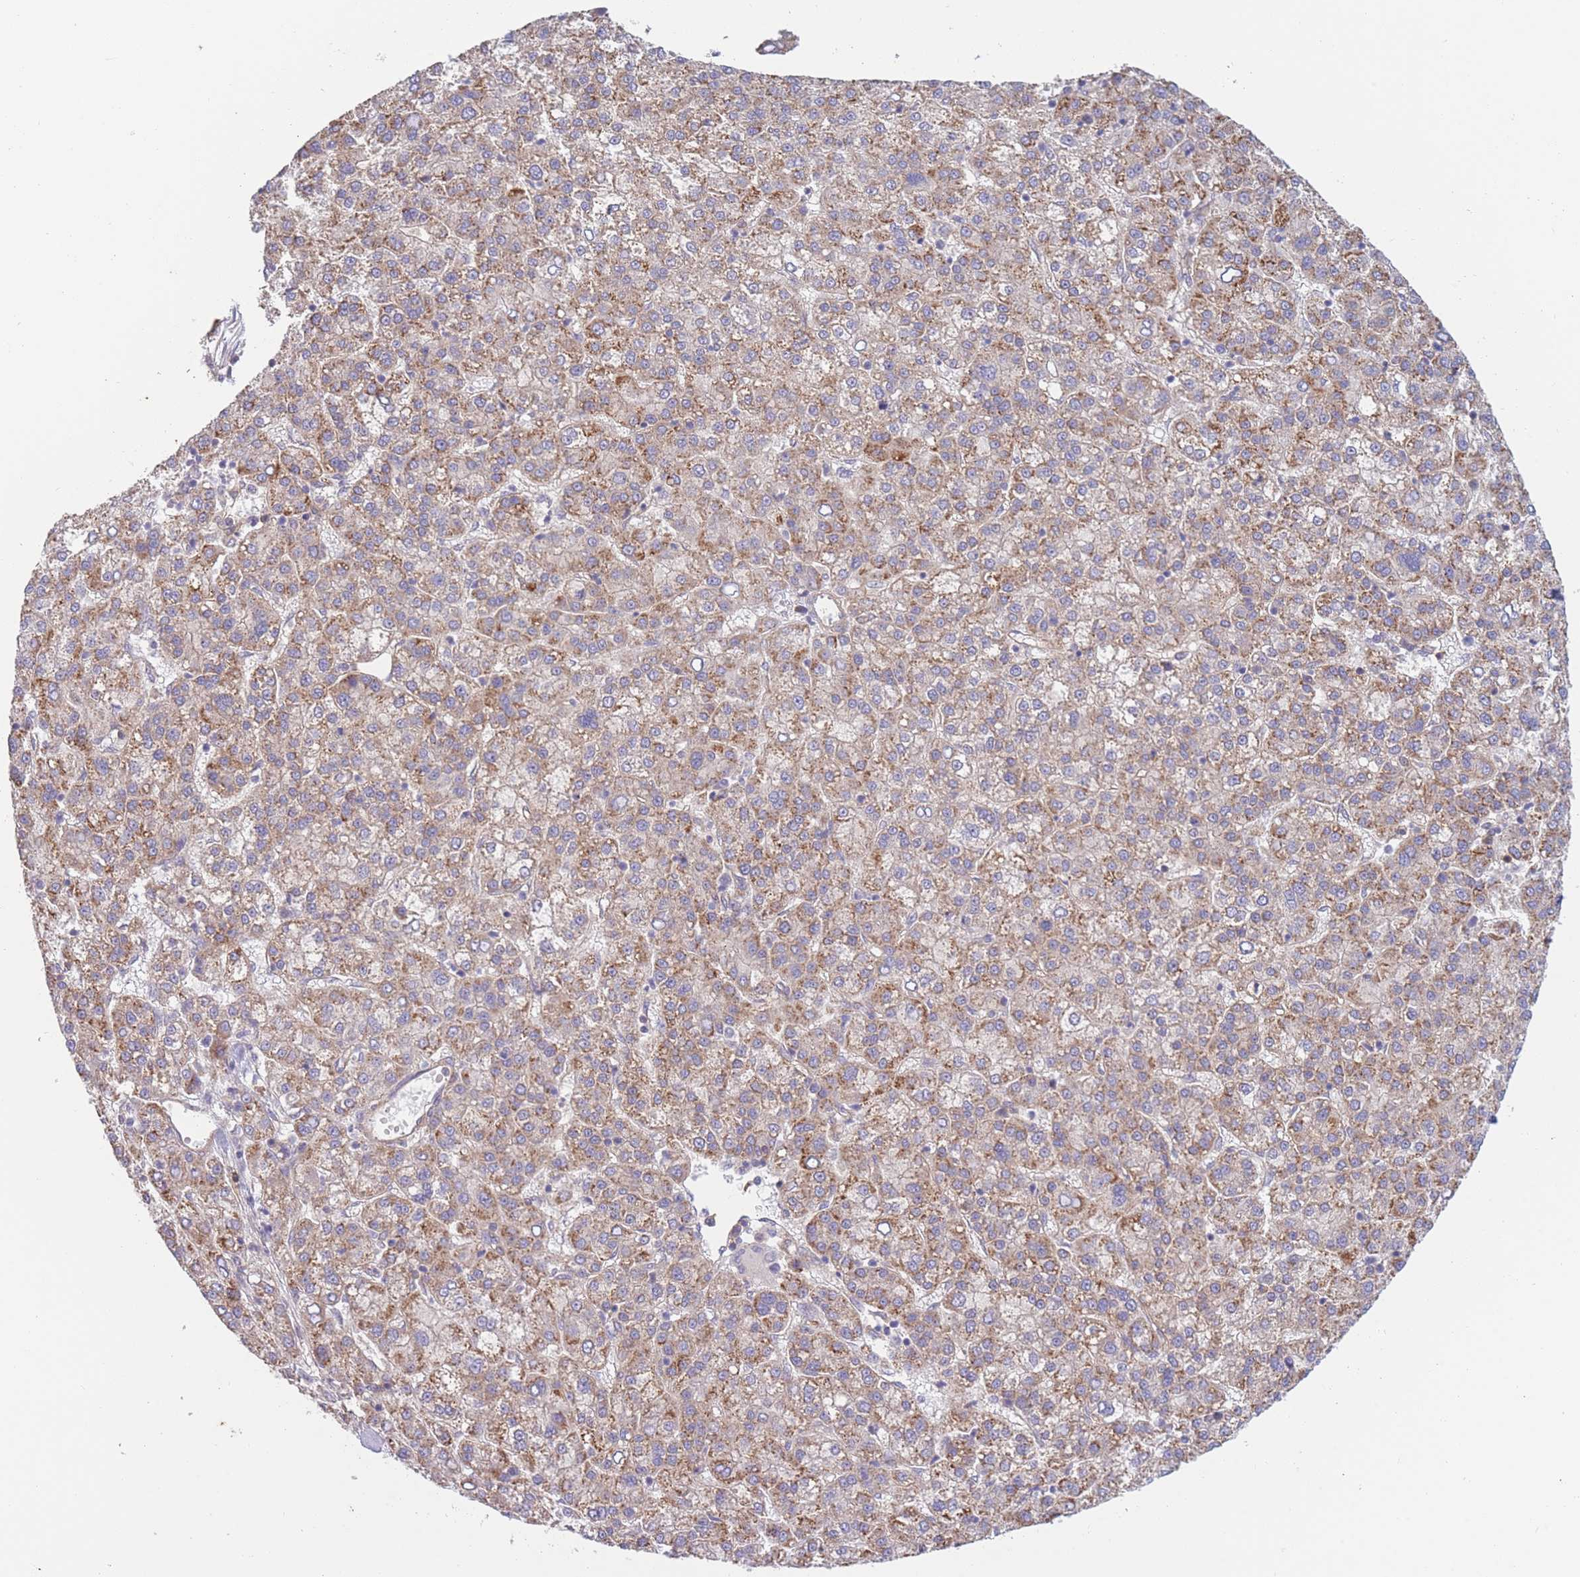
{"staining": {"intensity": "moderate", "quantity": ">75%", "location": "cytoplasmic/membranous"}, "tissue": "liver cancer", "cell_type": "Tumor cells", "image_type": "cancer", "snomed": [{"axis": "morphology", "description": "Carcinoma, Hepatocellular, NOS"}, {"axis": "topography", "description": "Liver"}], "caption": "An IHC image of neoplastic tissue is shown. Protein staining in brown labels moderate cytoplasmic/membranous positivity in liver cancer within tumor cells. Using DAB (3,3'-diaminobenzidine) (brown) and hematoxylin (blue) stains, captured at high magnification using brightfield microscopy.", "gene": "WDR93", "patient": {"sex": "female", "age": 58}}